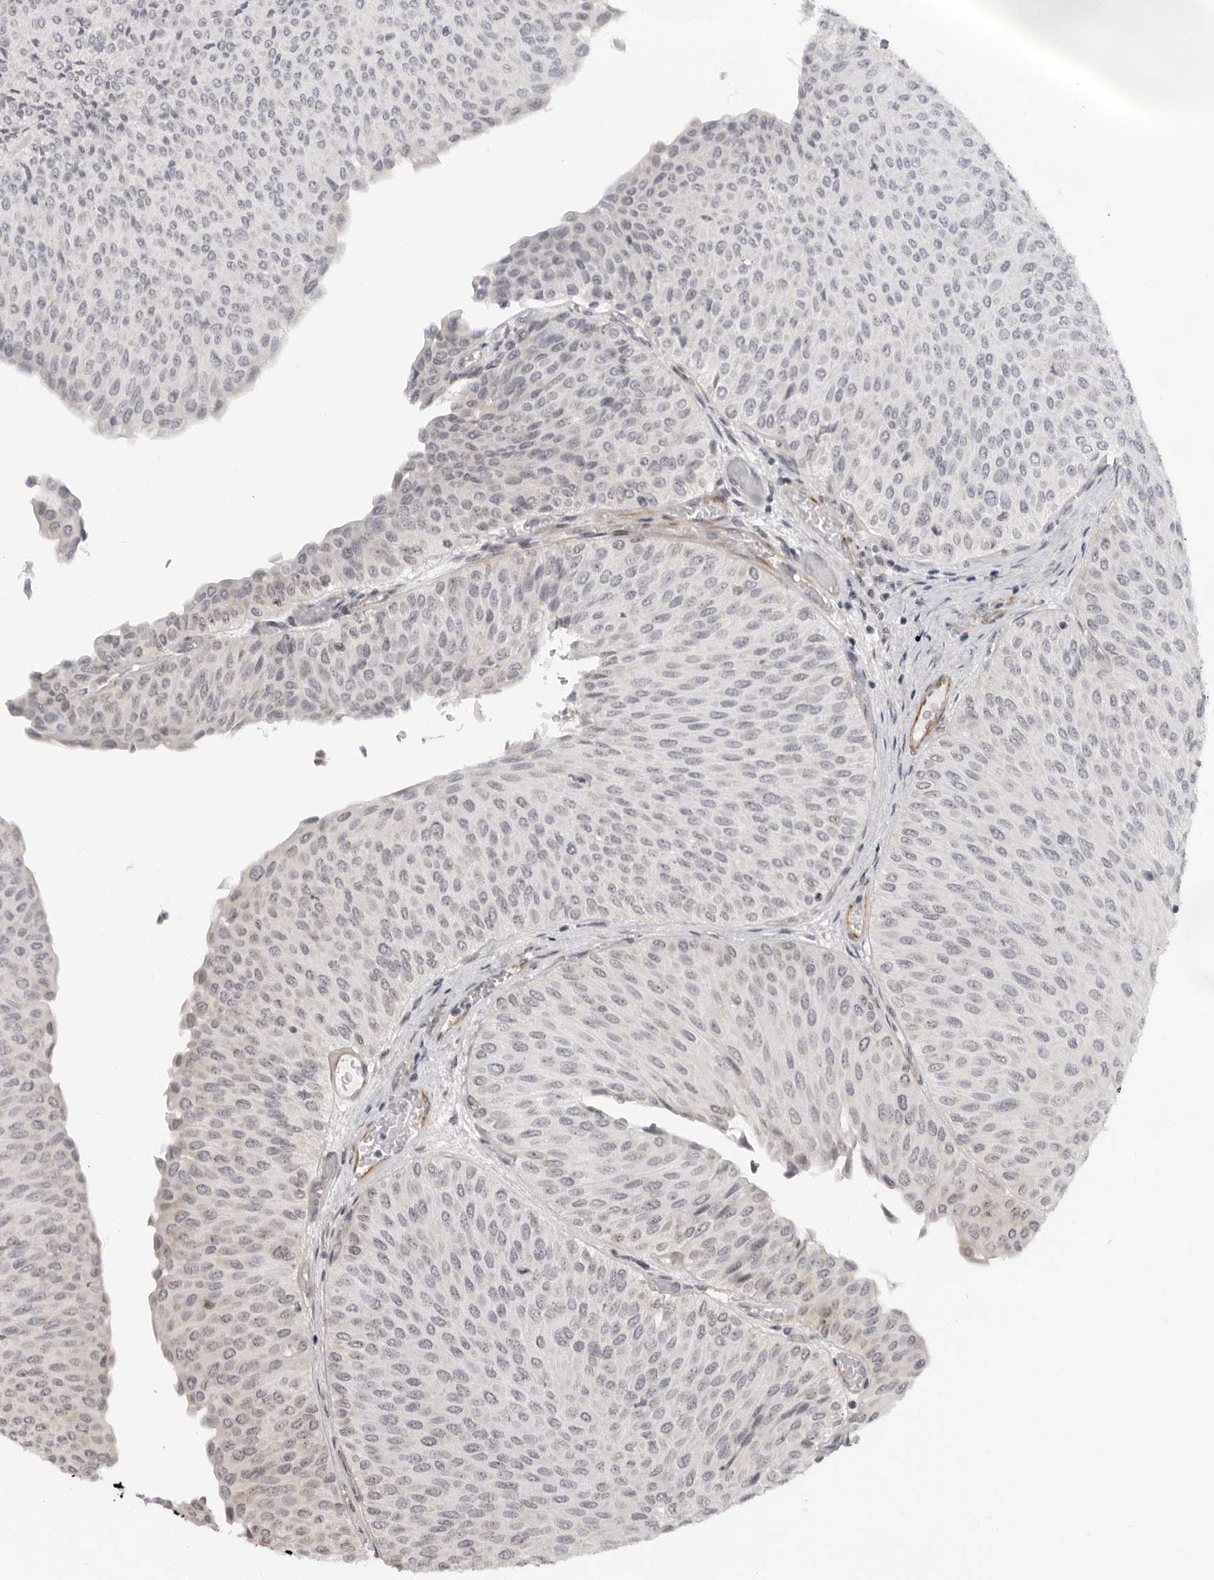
{"staining": {"intensity": "negative", "quantity": "none", "location": "none"}, "tissue": "urothelial cancer", "cell_type": "Tumor cells", "image_type": "cancer", "snomed": [{"axis": "morphology", "description": "Urothelial carcinoma, Low grade"}, {"axis": "topography", "description": "Urinary bladder"}], "caption": "Tumor cells show no significant protein staining in urothelial cancer.", "gene": "SRGAP2", "patient": {"sex": "male", "age": 78}}